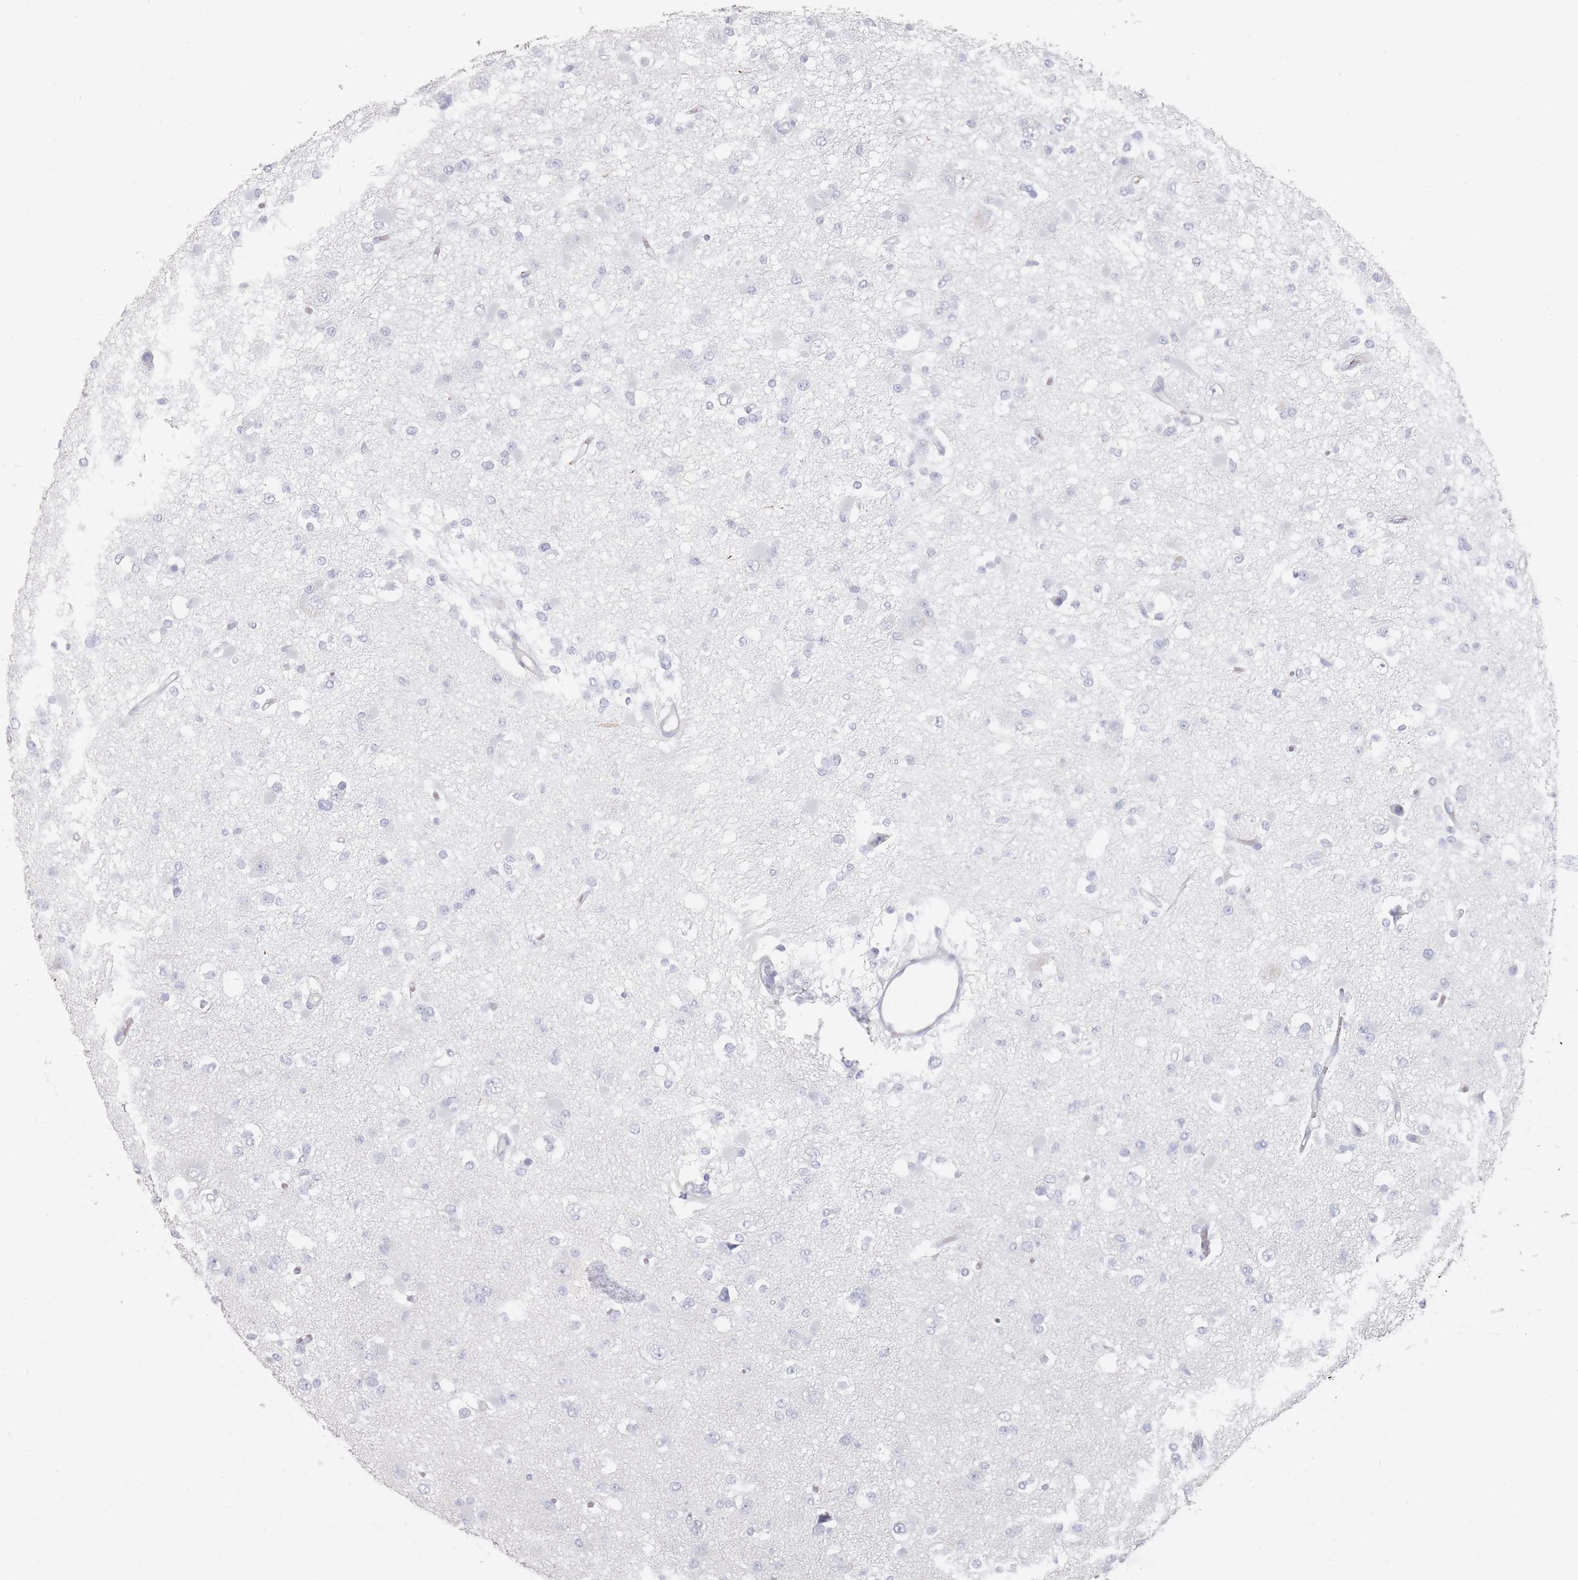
{"staining": {"intensity": "negative", "quantity": "none", "location": "none"}, "tissue": "glioma", "cell_type": "Tumor cells", "image_type": "cancer", "snomed": [{"axis": "morphology", "description": "Glioma, malignant, Low grade"}, {"axis": "topography", "description": "Brain"}], "caption": "Histopathology image shows no significant protein staining in tumor cells of glioma. Nuclei are stained in blue.", "gene": "CD37", "patient": {"sex": "female", "age": 22}}